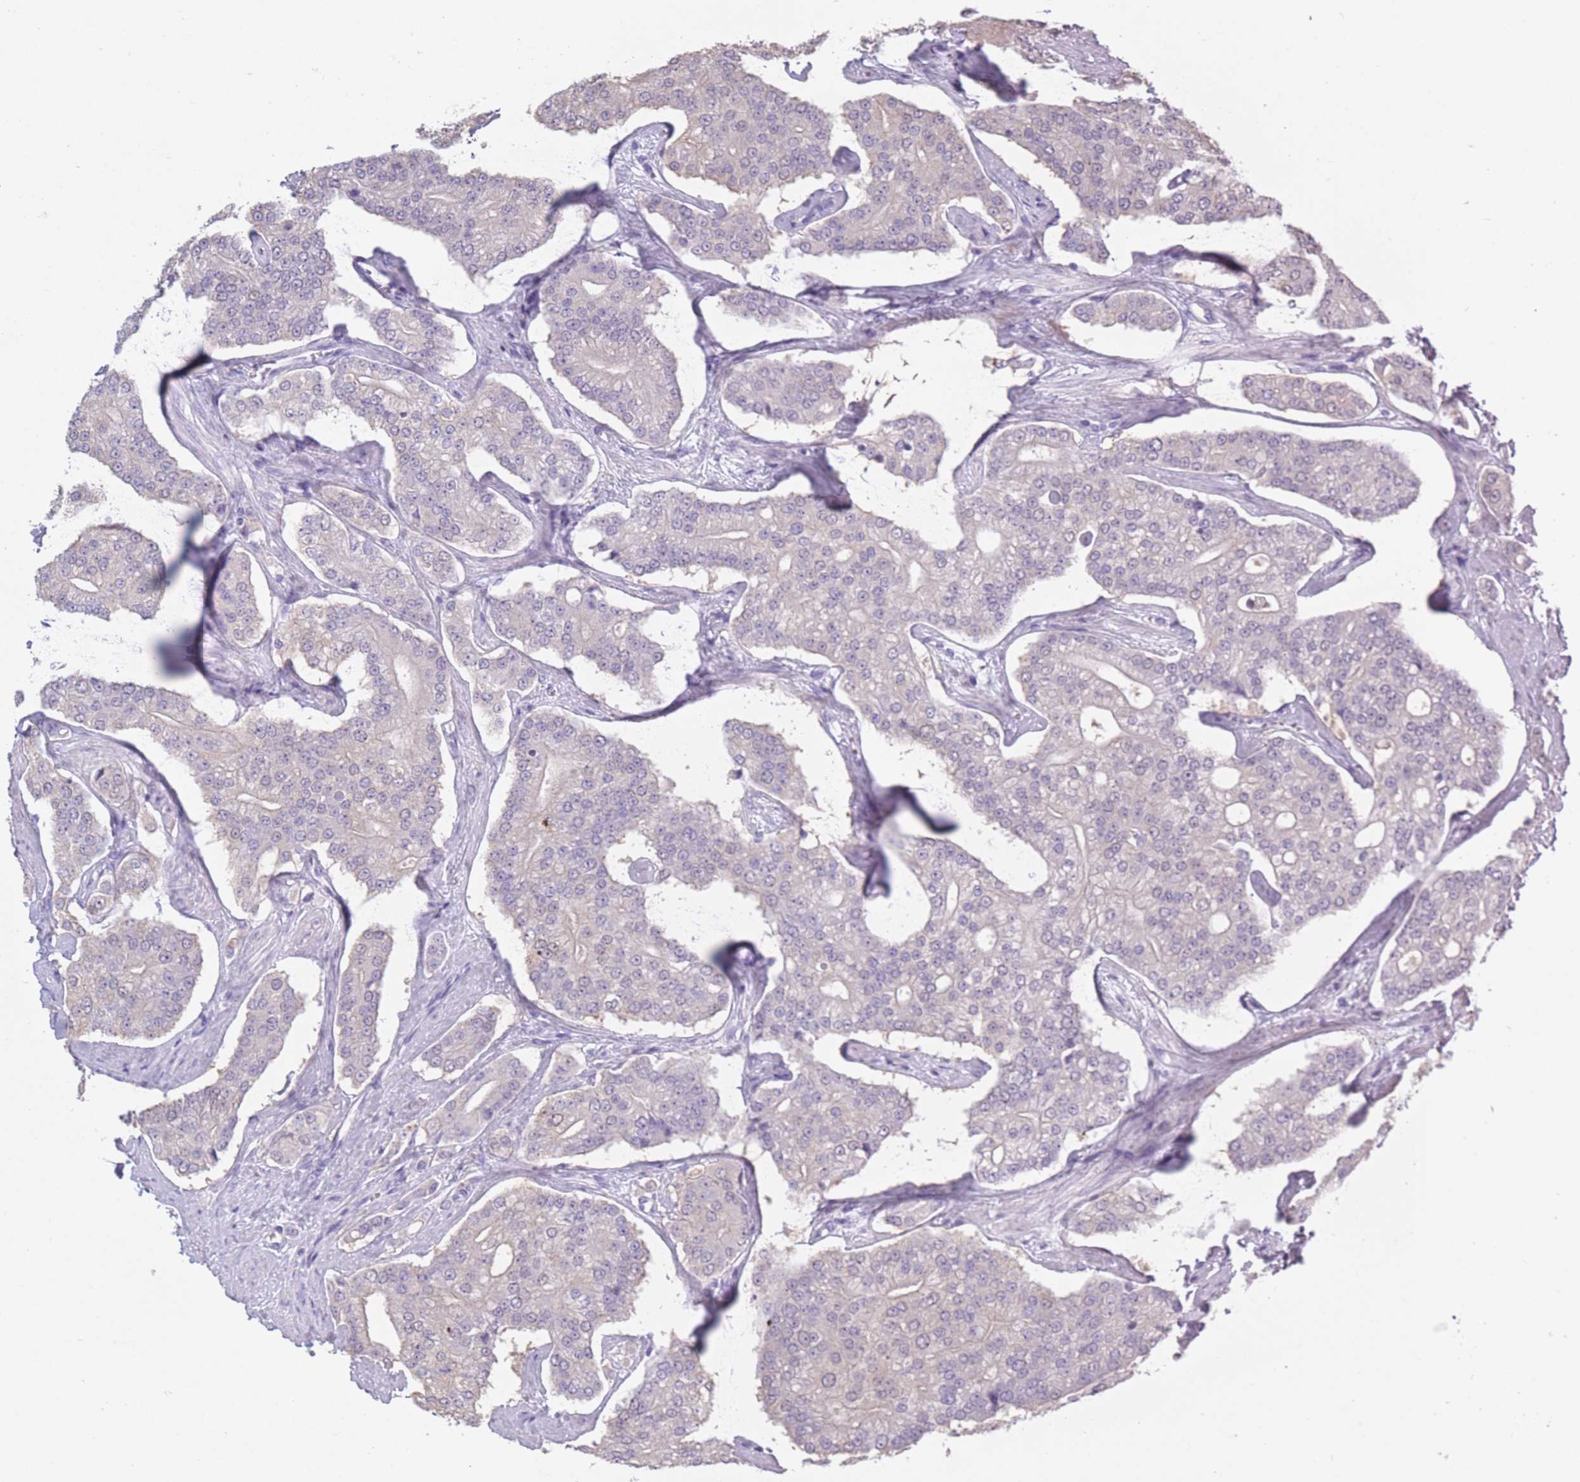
{"staining": {"intensity": "negative", "quantity": "none", "location": "none"}, "tissue": "prostate cancer", "cell_type": "Tumor cells", "image_type": "cancer", "snomed": [{"axis": "morphology", "description": "Adenocarcinoma, High grade"}, {"axis": "topography", "description": "Prostate"}], "caption": "Tumor cells show no significant protein positivity in prostate adenocarcinoma (high-grade). Nuclei are stained in blue.", "gene": "OR7C1", "patient": {"sex": "male", "age": 71}}